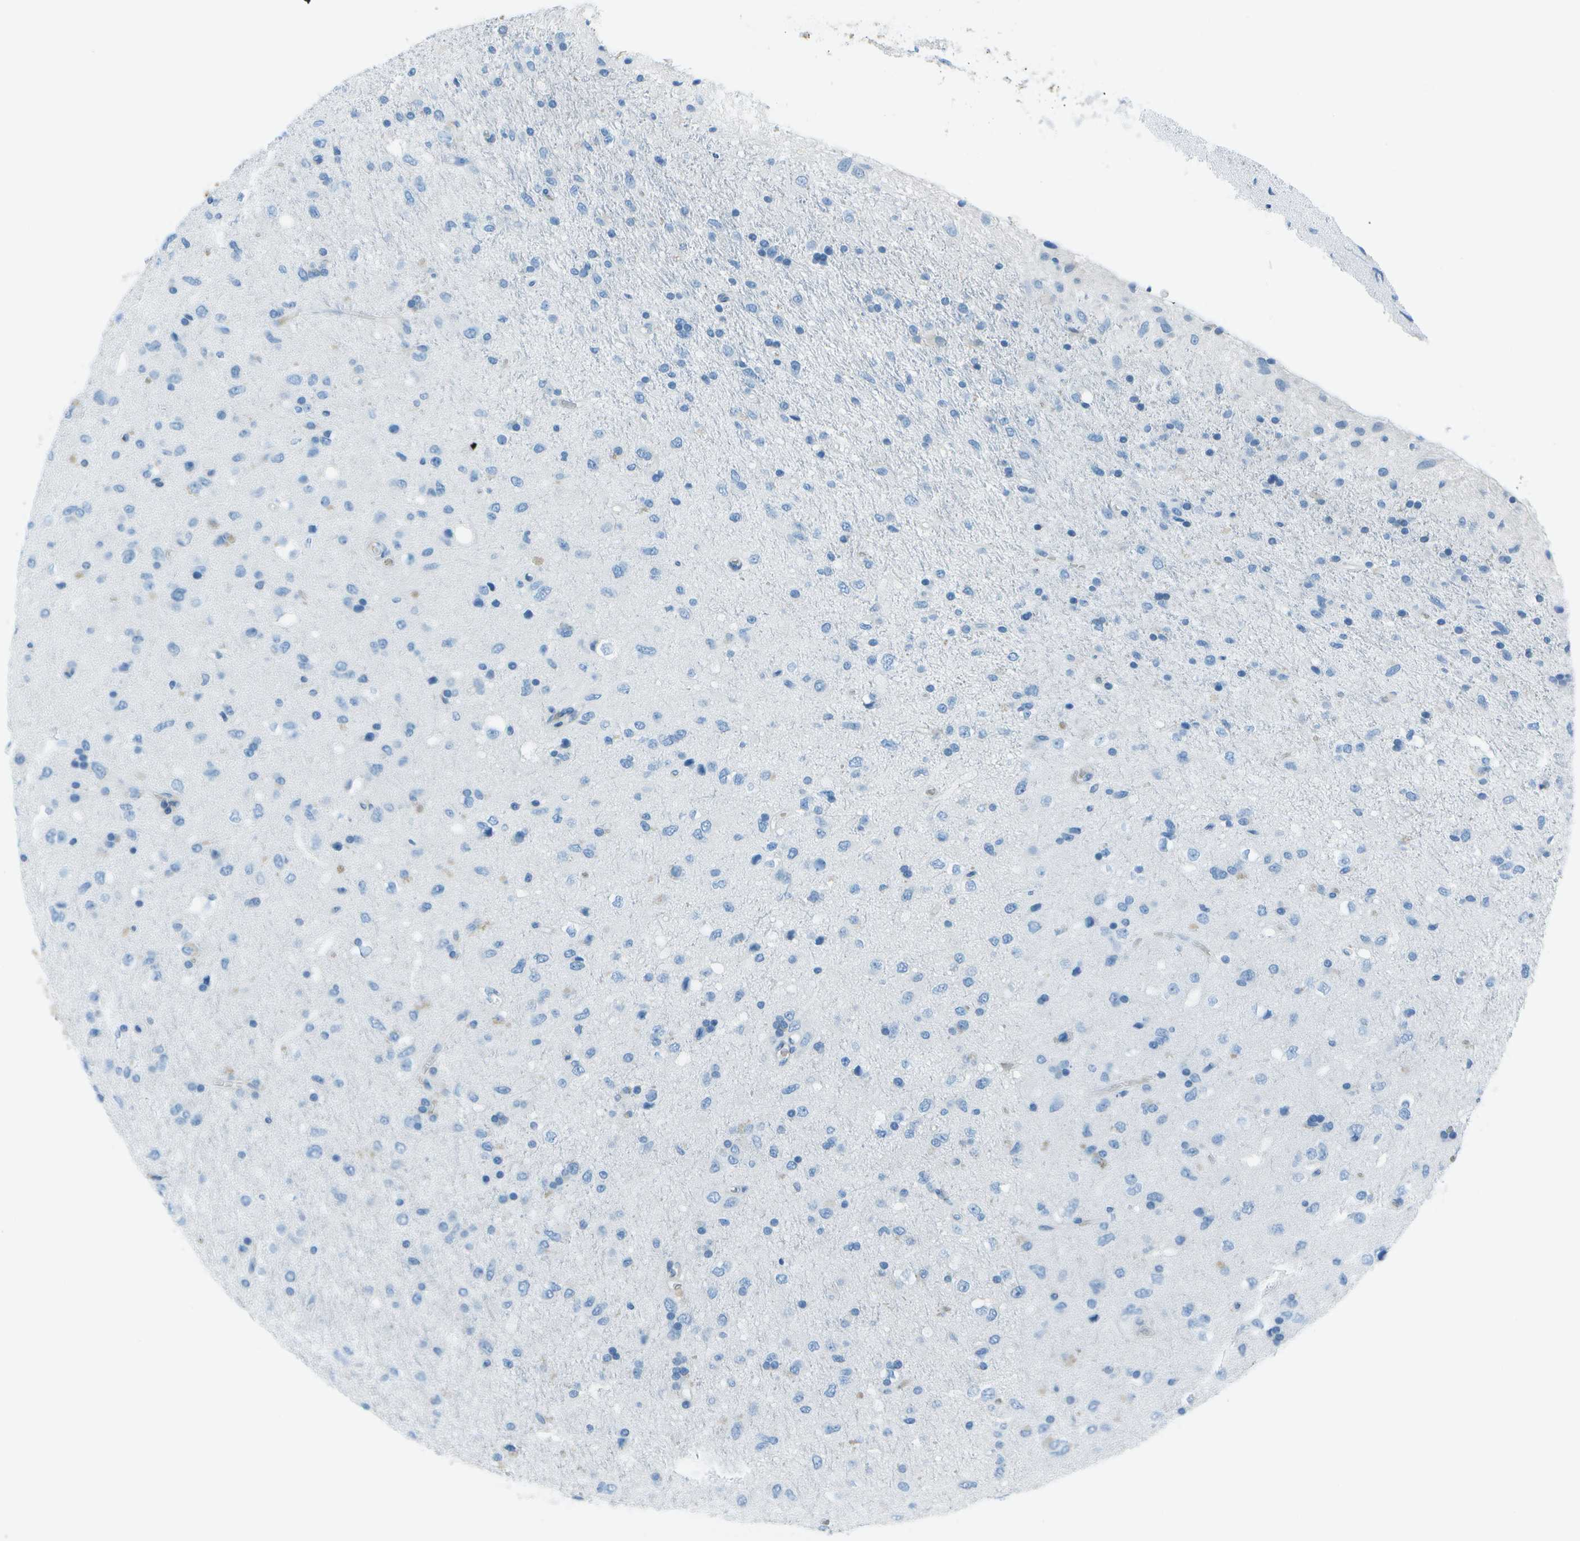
{"staining": {"intensity": "negative", "quantity": "none", "location": "none"}, "tissue": "glioma", "cell_type": "Tumor cells", "image_type": "cancer", "snomed": [{"axis": "morphology", "description": "Glioma, malignant, Low grade"}, {"axis": "topography", "description": "Brain"}], "caption": "Protein analysis of glioma exhibits no significant expression in tumor cells. (Stains: DAB (3,3'-diaminobenzidine) immunohistochemistry (IHC) with hematoxylin counter stain, Microscopy: brightfield microscopy at high magnification).", "gene": "ASL", "patient": {"sex": "male", "age": 77}}